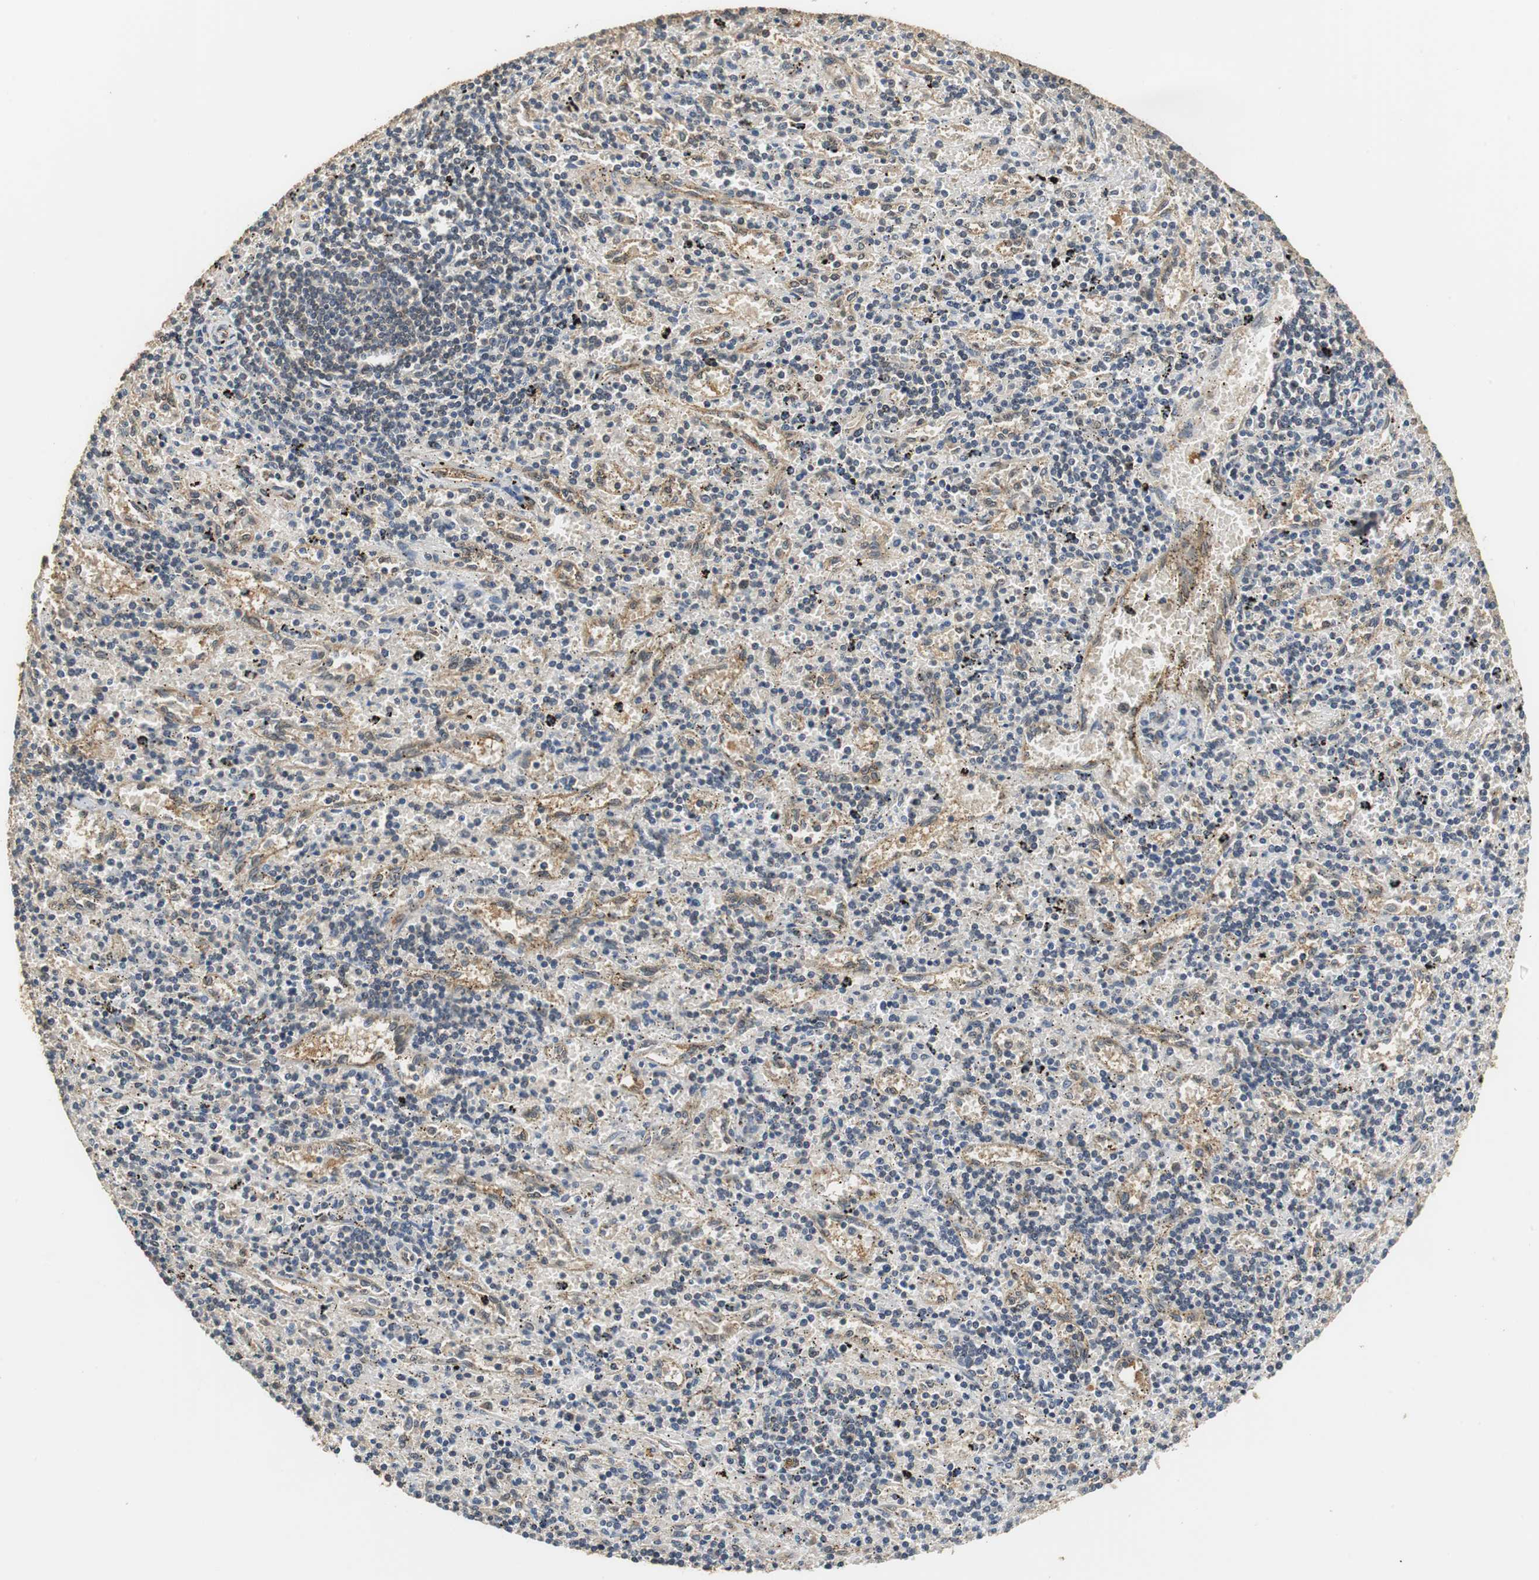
{"staining": {"intensity": "weak", "quantity": "<25%", "location": "cytoplasmic/membranous,nuclear"}, "tissue": "lymphoma", "cell_type": "Tumor cells", "image_type": "cancer", "snomed": [{"axis": "morphology", "description": "Malignant lymphoma, non-Hodgkin's type, Low grade"}, {"axis": "topography", "description": "Spleen"}], "caption": "IHC histopathology image of low-grade malignant lymphoma, non-Hodgkin's type stained for a protein (brown), which shows no staining in tumor cells.", "gene": "UBQLN2", "patient": {"sex": "male", "age": 76}}